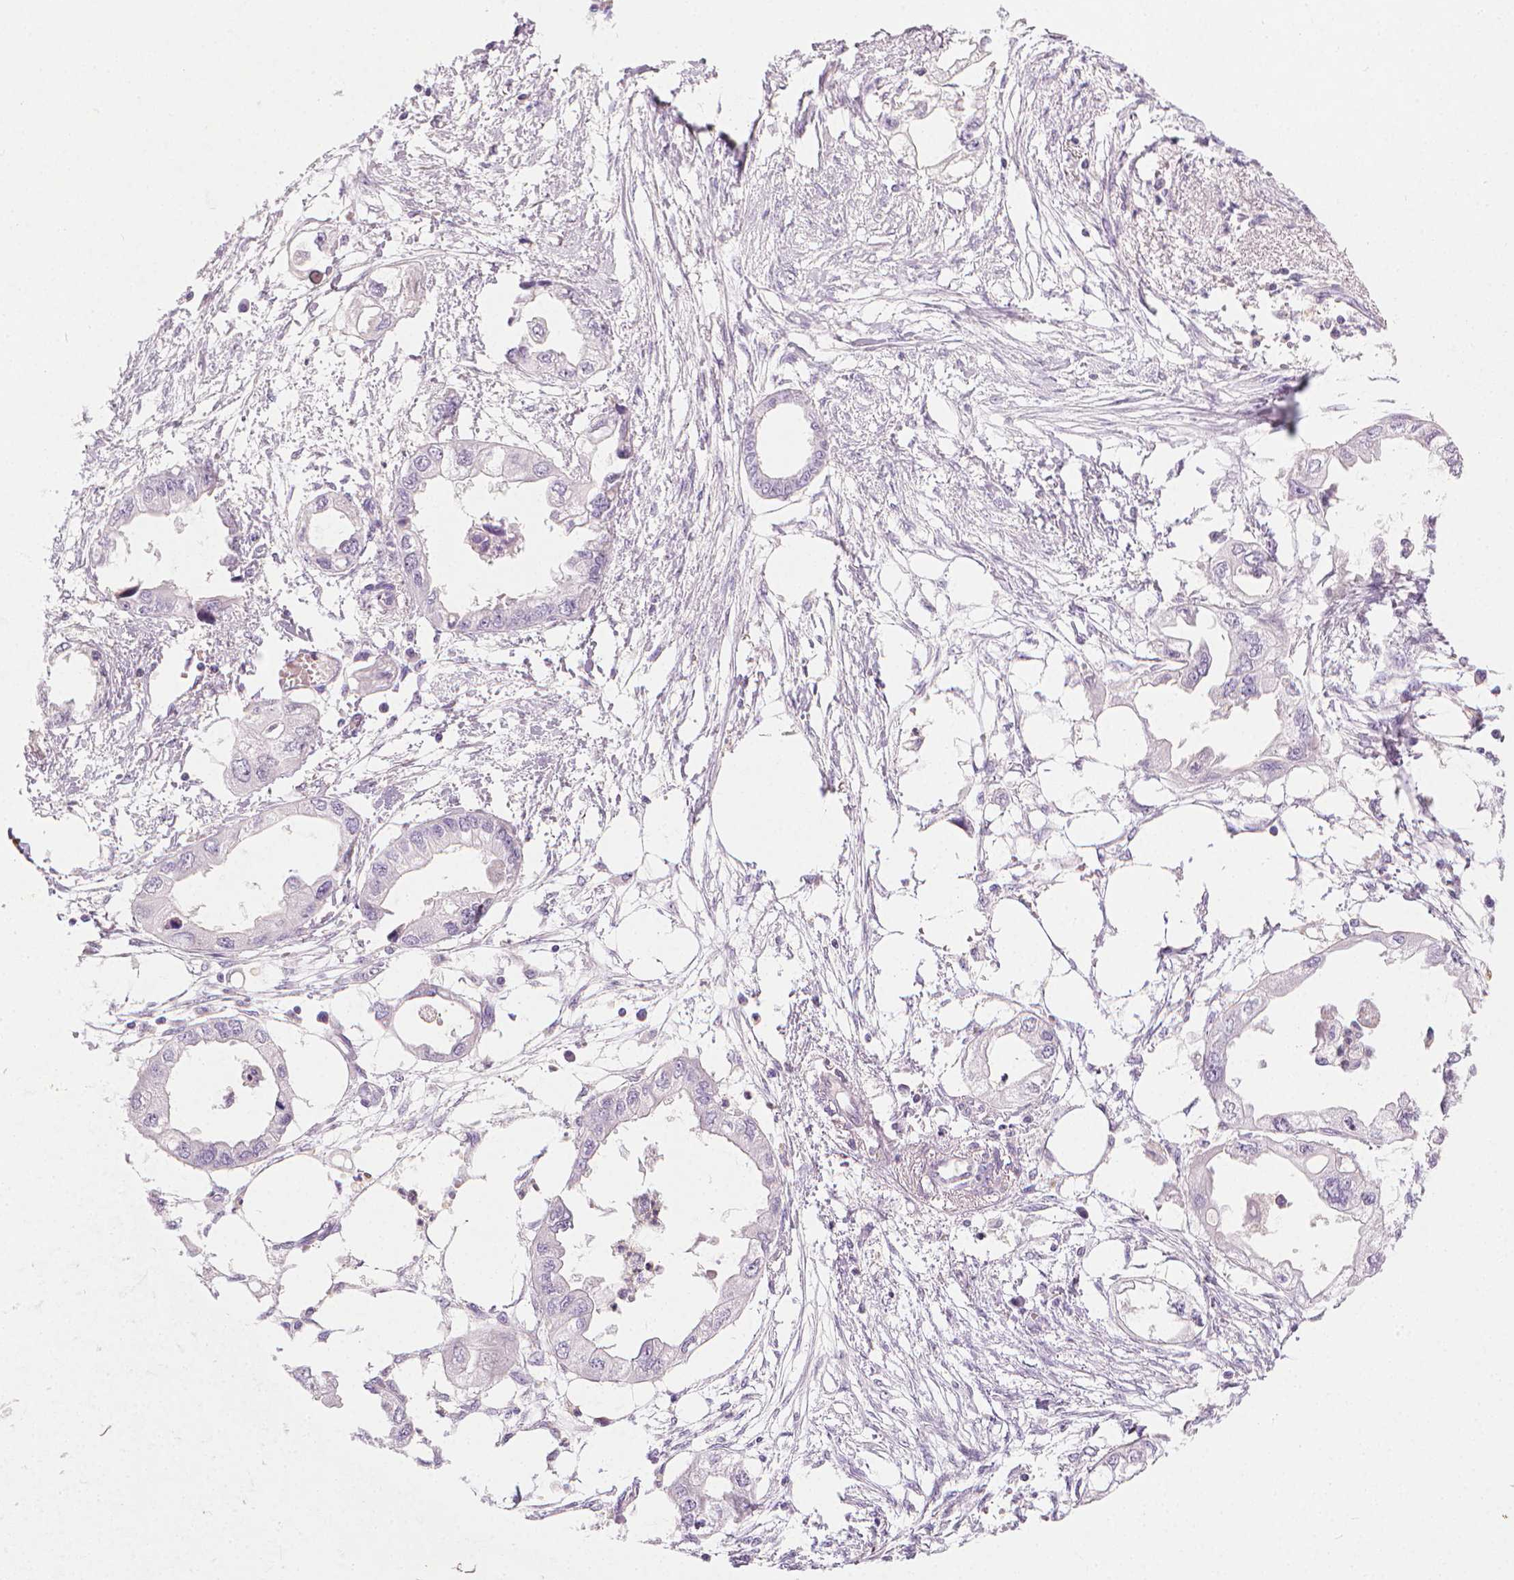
{"staining": {"intensity": "negative", "quantity": "none", "location": "none"}, "tissue": "endometrial cancer", "cell_type": "Tumor cells", "image_type": "cancer", "snomed": [{"axis": "morphology", "description": "Adenocarcinoma, NOS"}, {"axis": "morphology", "description": "Adenocarcinoma, metastatic, NOS"}, {"axis": "topography", "description": "Adipose tissue"}, {"axis": "topography", "description": "Endometrium"}], "caption": "Tumor cells are negative for protein expression in human endometrial cancer (metastatic adenocarcinoma).", "gene": "DCAF8L1", "patient": {"sex": "female", "age": 67}}